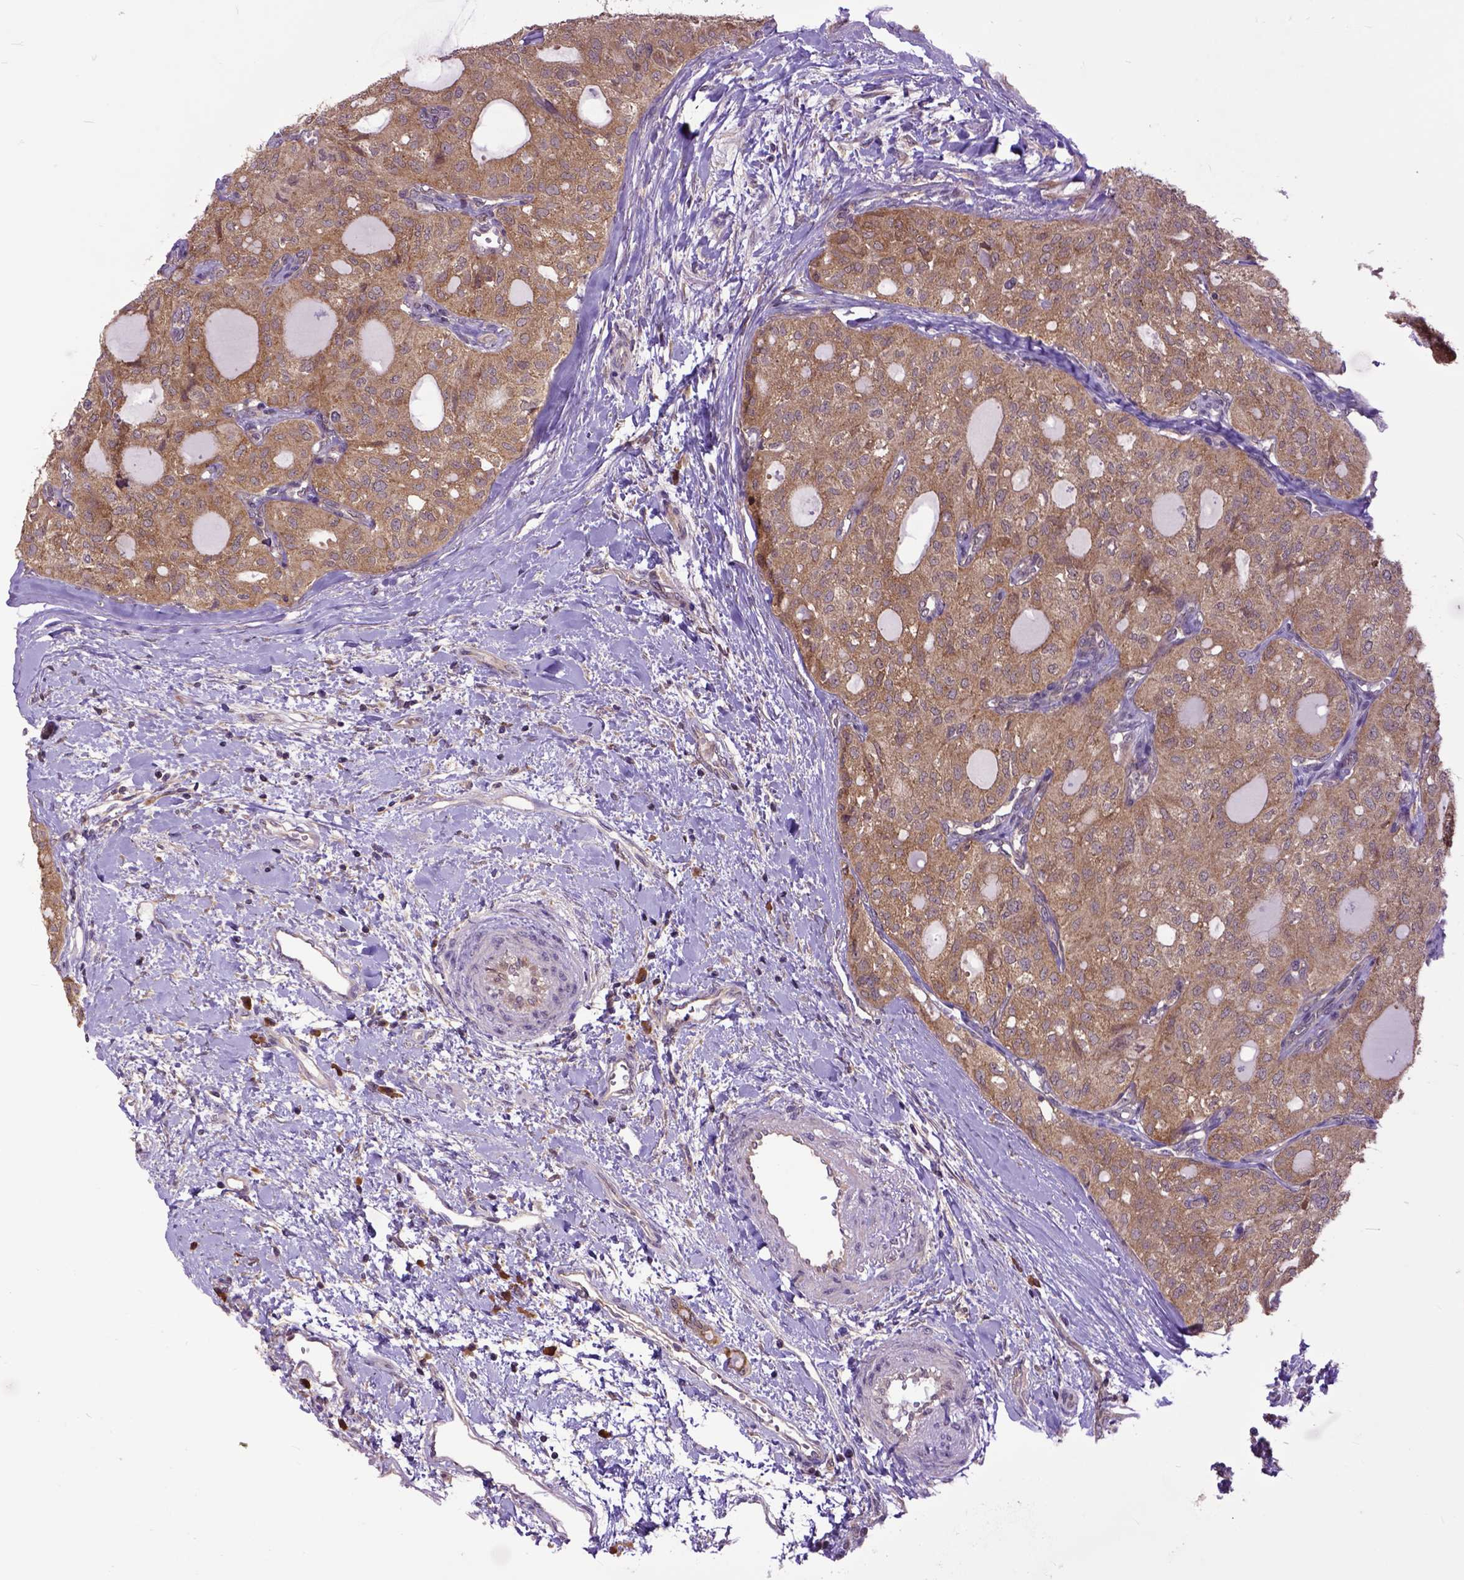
{"staining": {"intensity": "moderate", "quantity": ">75%", "location": "cytoplasmic/membranous"}, "tissue": "thyroid cancer", "cell_type": "Tumor cells", "image_type": "cancer", "snomed": [{"axis": "morphology", "description": "Follicular adenoma carcinoma, NOS"}, {"axis": "topography", "description": "Thyroid gland"}], "caption": "Brown immunohistochemical staining in human follicular adenoma carcinoma (thyroid) exhibits moderate cytoplasmic/membranous staining in about >75% of tumor cells.", "gene": "ARL1", "patient": {"sex": "male", "age": 75}}